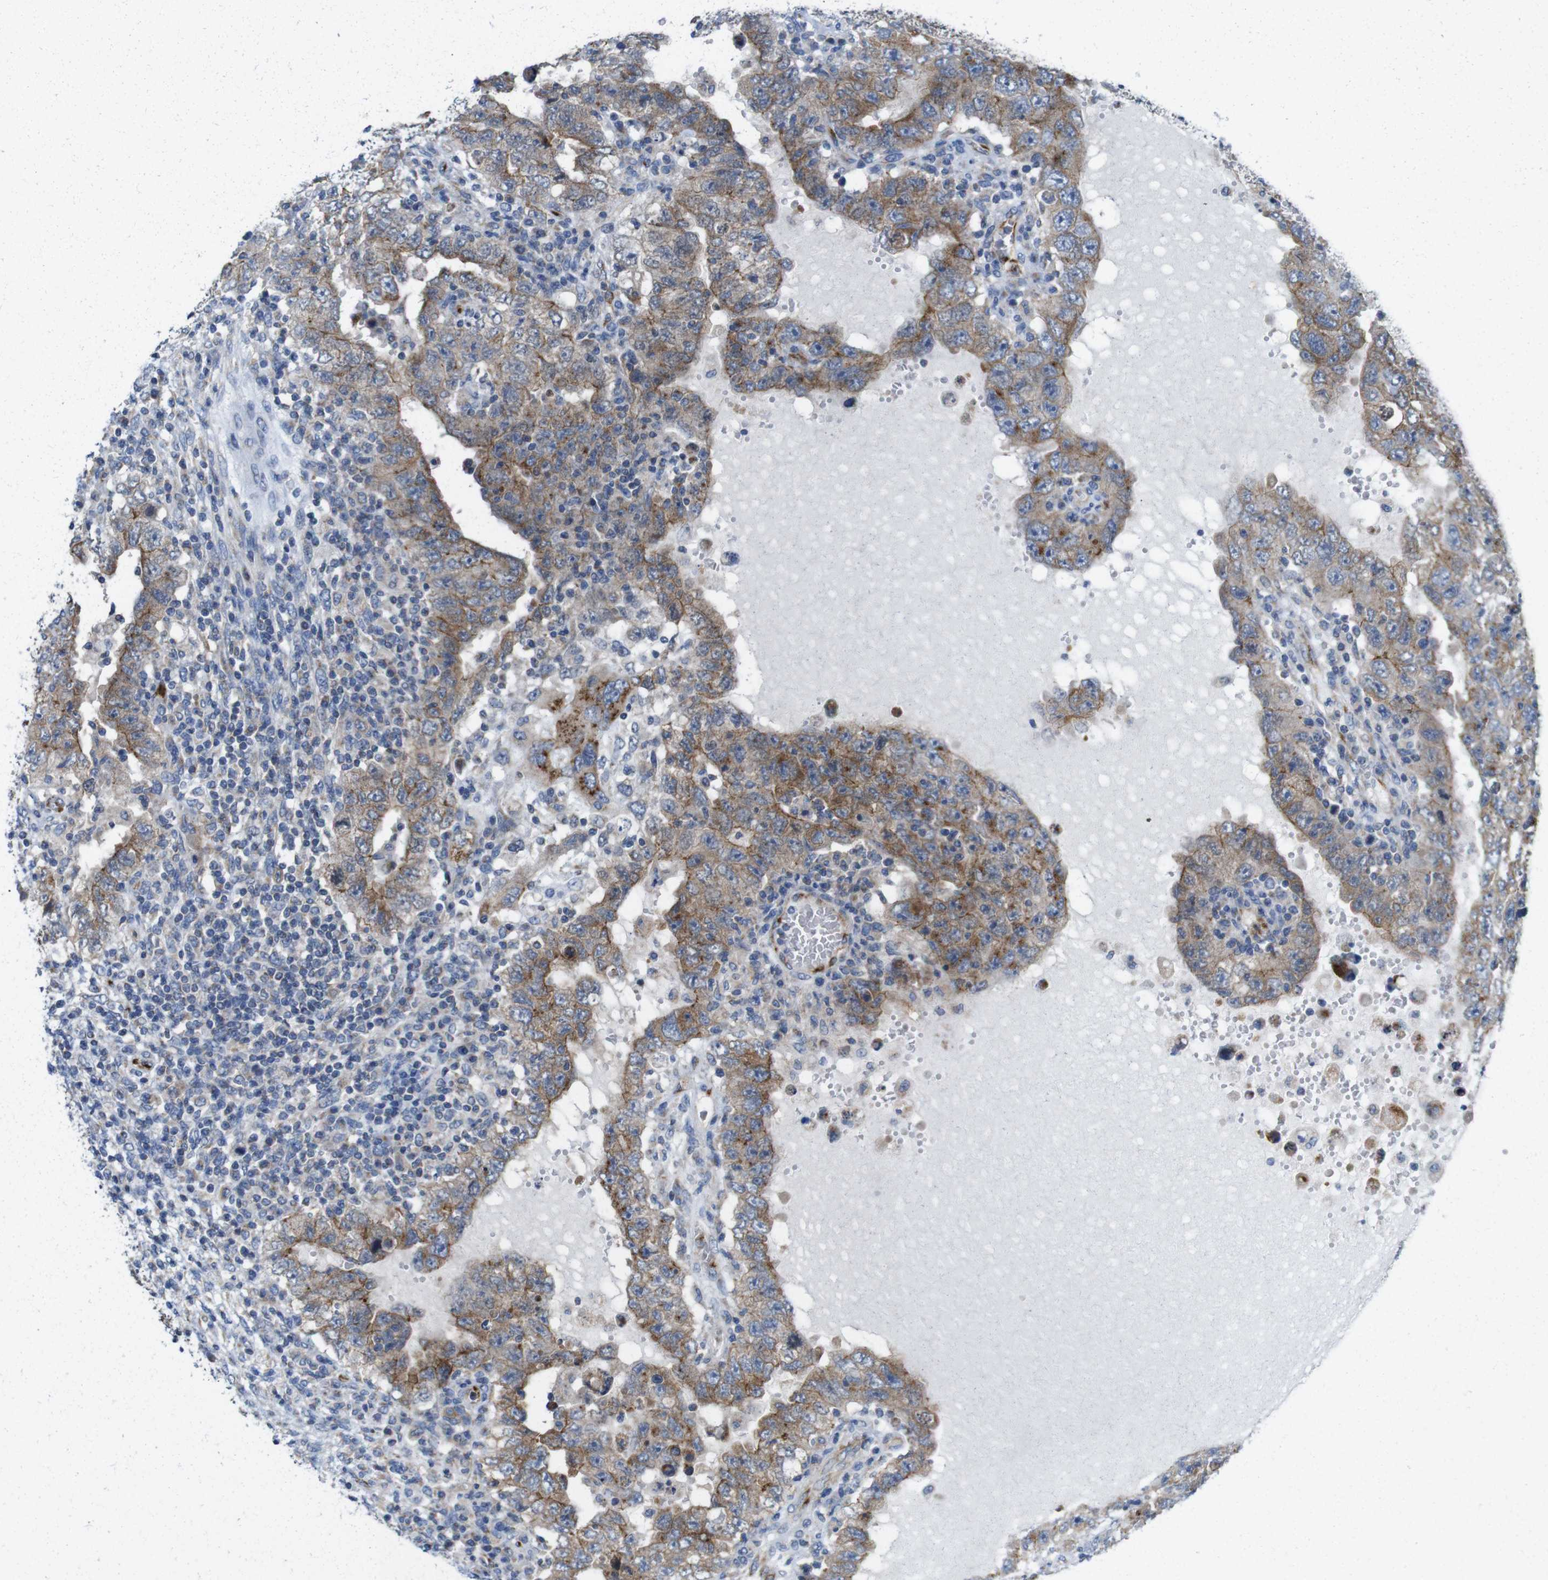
{"staining": {"intensity": "moderate", "quantity": ">75%", "location": "cytoplasmic/membranous"}, "tissue": "testis cancer", "cell_type": "Tumor cells", "image_type": "cancer", "snomed": [{"axis": "morphology", "description": "Carcinoma, Embryonal, NOS"}, {"axis": "topography", "description": "Testis"}], "caption": "Immunohistochemistry (IHC) staining of testis cancer, which shows medium levels of moderate cytoplasmic/membranous expression in approximately >75% of tumor cells indicating moderate cytoplasmic/membranous protein expression. The staining was performed using DAB (brown) for protein detection and nuclei were counterstained in hematoxylin (blue).", "gene": "EFCAB14", "patient": {"sex": "male", "age": 26}}